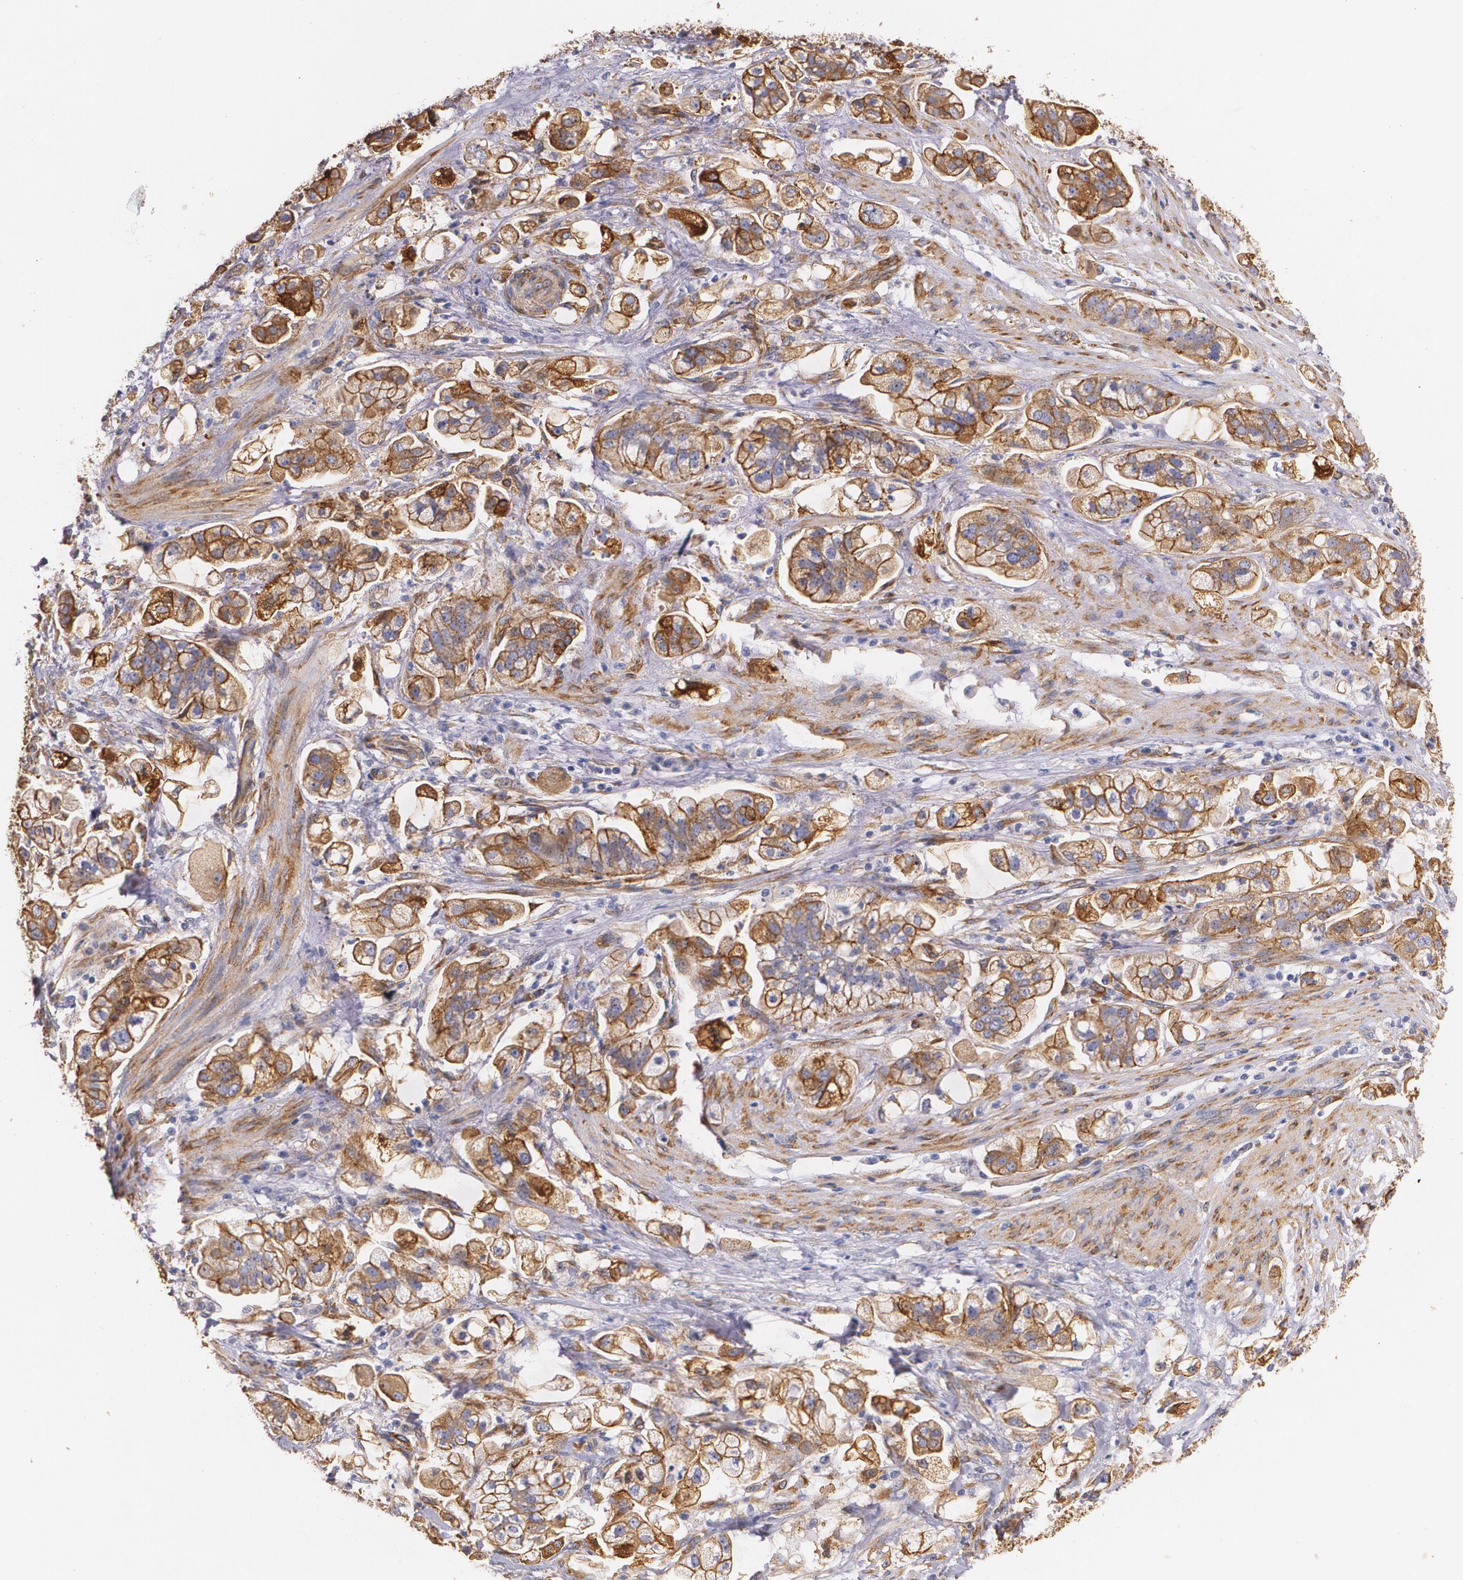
{"staining": {"intensity": "moderate", "quantity": ">75%", "location": "cytoplasmic/membranous"}, "tissue": "stomach cancer", "cell_type": "Tumor cells", "image_type": "cancer", "snomed": [{"axis": "morphology", "description": "Adenocarcinoma, NOS"}, {"axis": "topography", "description": "Stomach"}], "caption": "Adenocarcinoma (stomach) stained with a protein marker shows moderate staining in tumor cells.", "gene": "TJP1", "patient": {"sex": "male", "age": 62}}